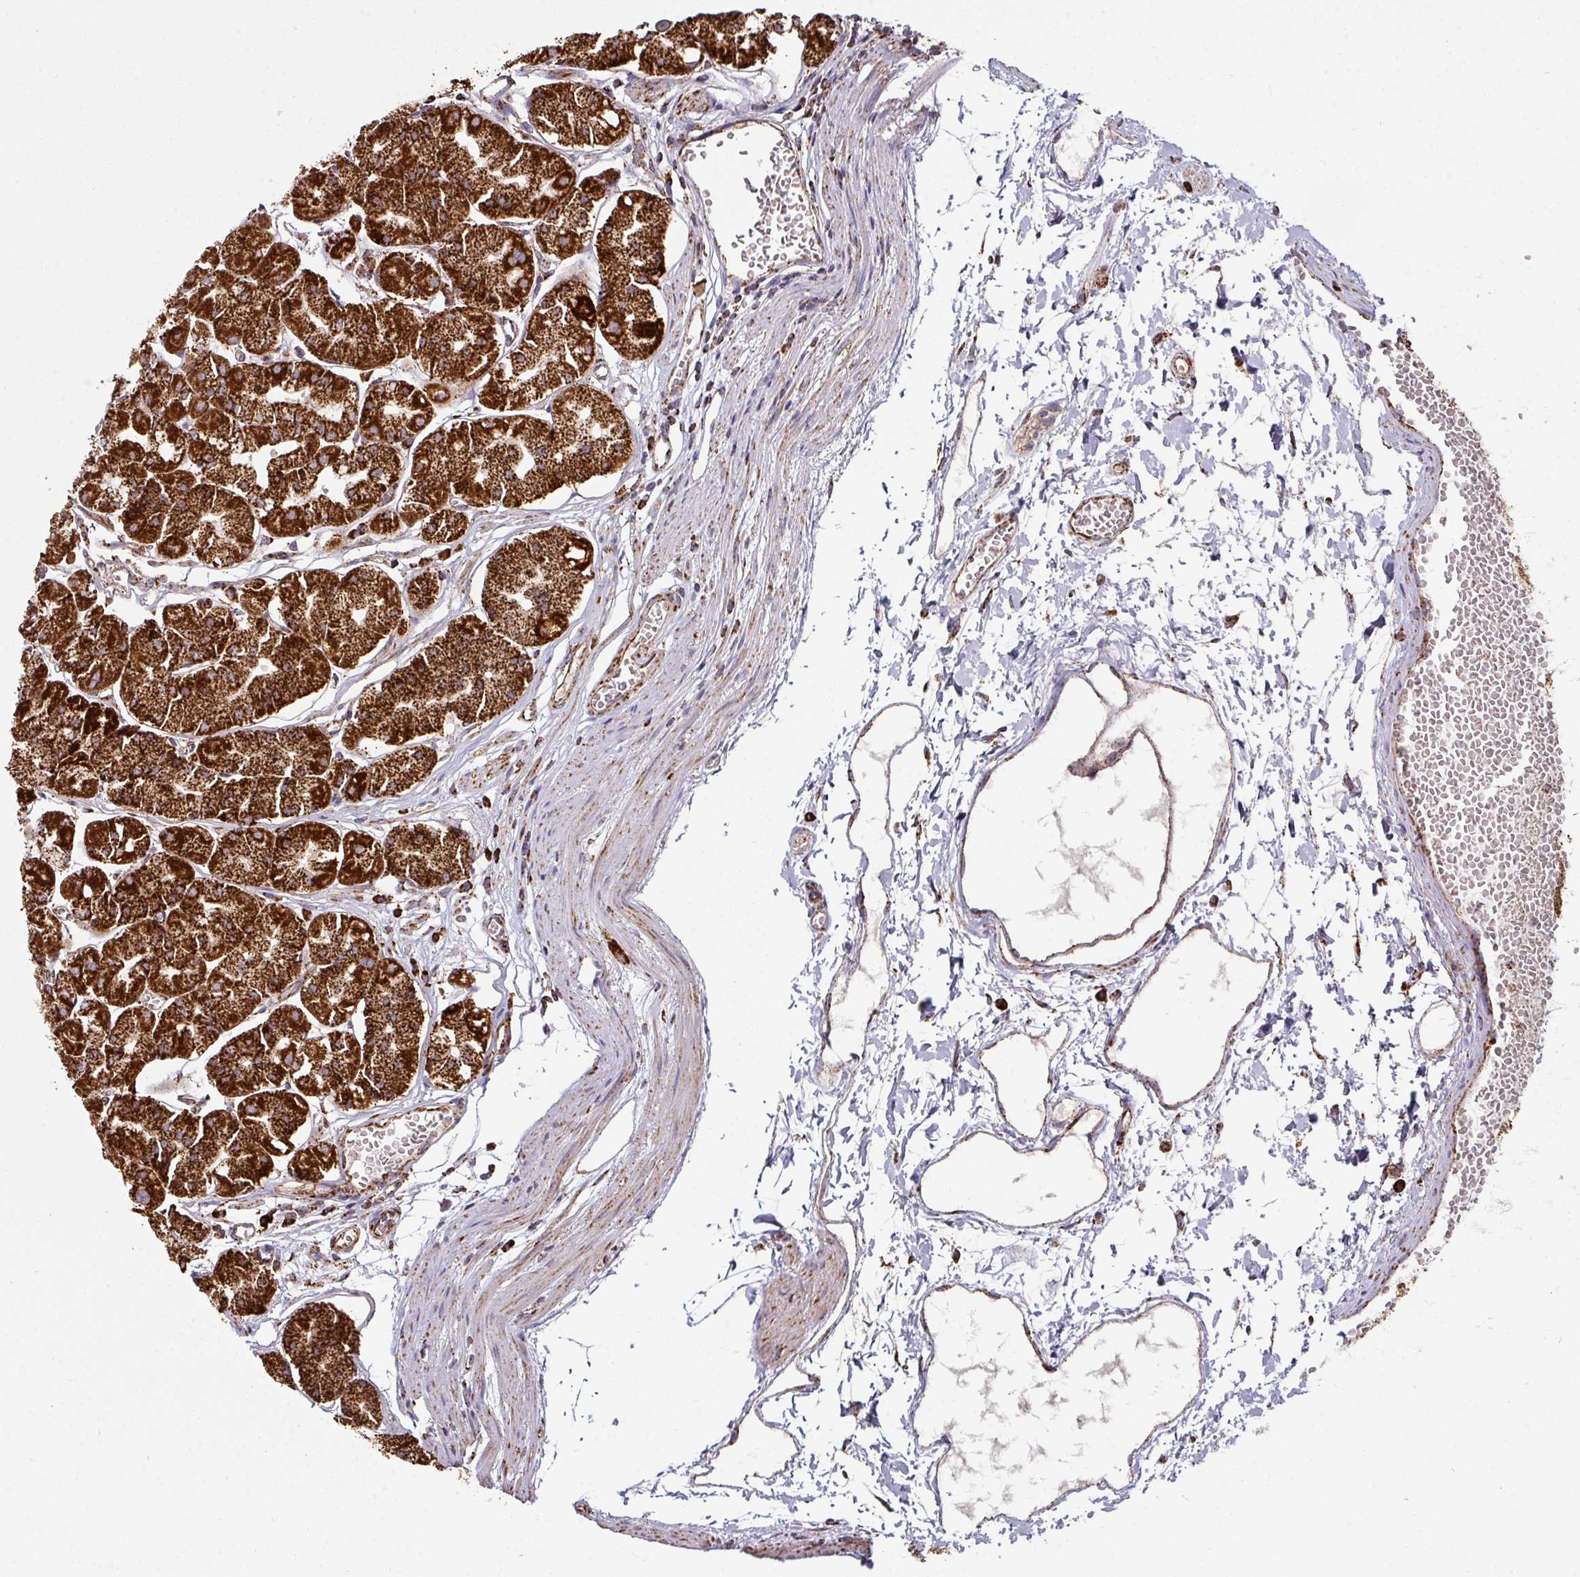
{"staining": {"intensity": "strong", "quantity": ">75%", "location": "cytoplasmic/membranous"}, "tissue": "stomach", "cell_type": "Glandular cells", "image_type": "normal", "snomed": [{"axis": "morphology", "description": "Normal tissue, NOS"}, {"axis": "topography", "description": "Stomach"}], "caption": "Immunohistochemistry (IHC) micrograph of normal stomach stained for a protein (brown), which demonstrates high levels of strong cytoplasmic/membranous positivity in about >75% of glandular cells.", "gene": "TRAP1", "patient": {"sex": "male", "age": 55}}